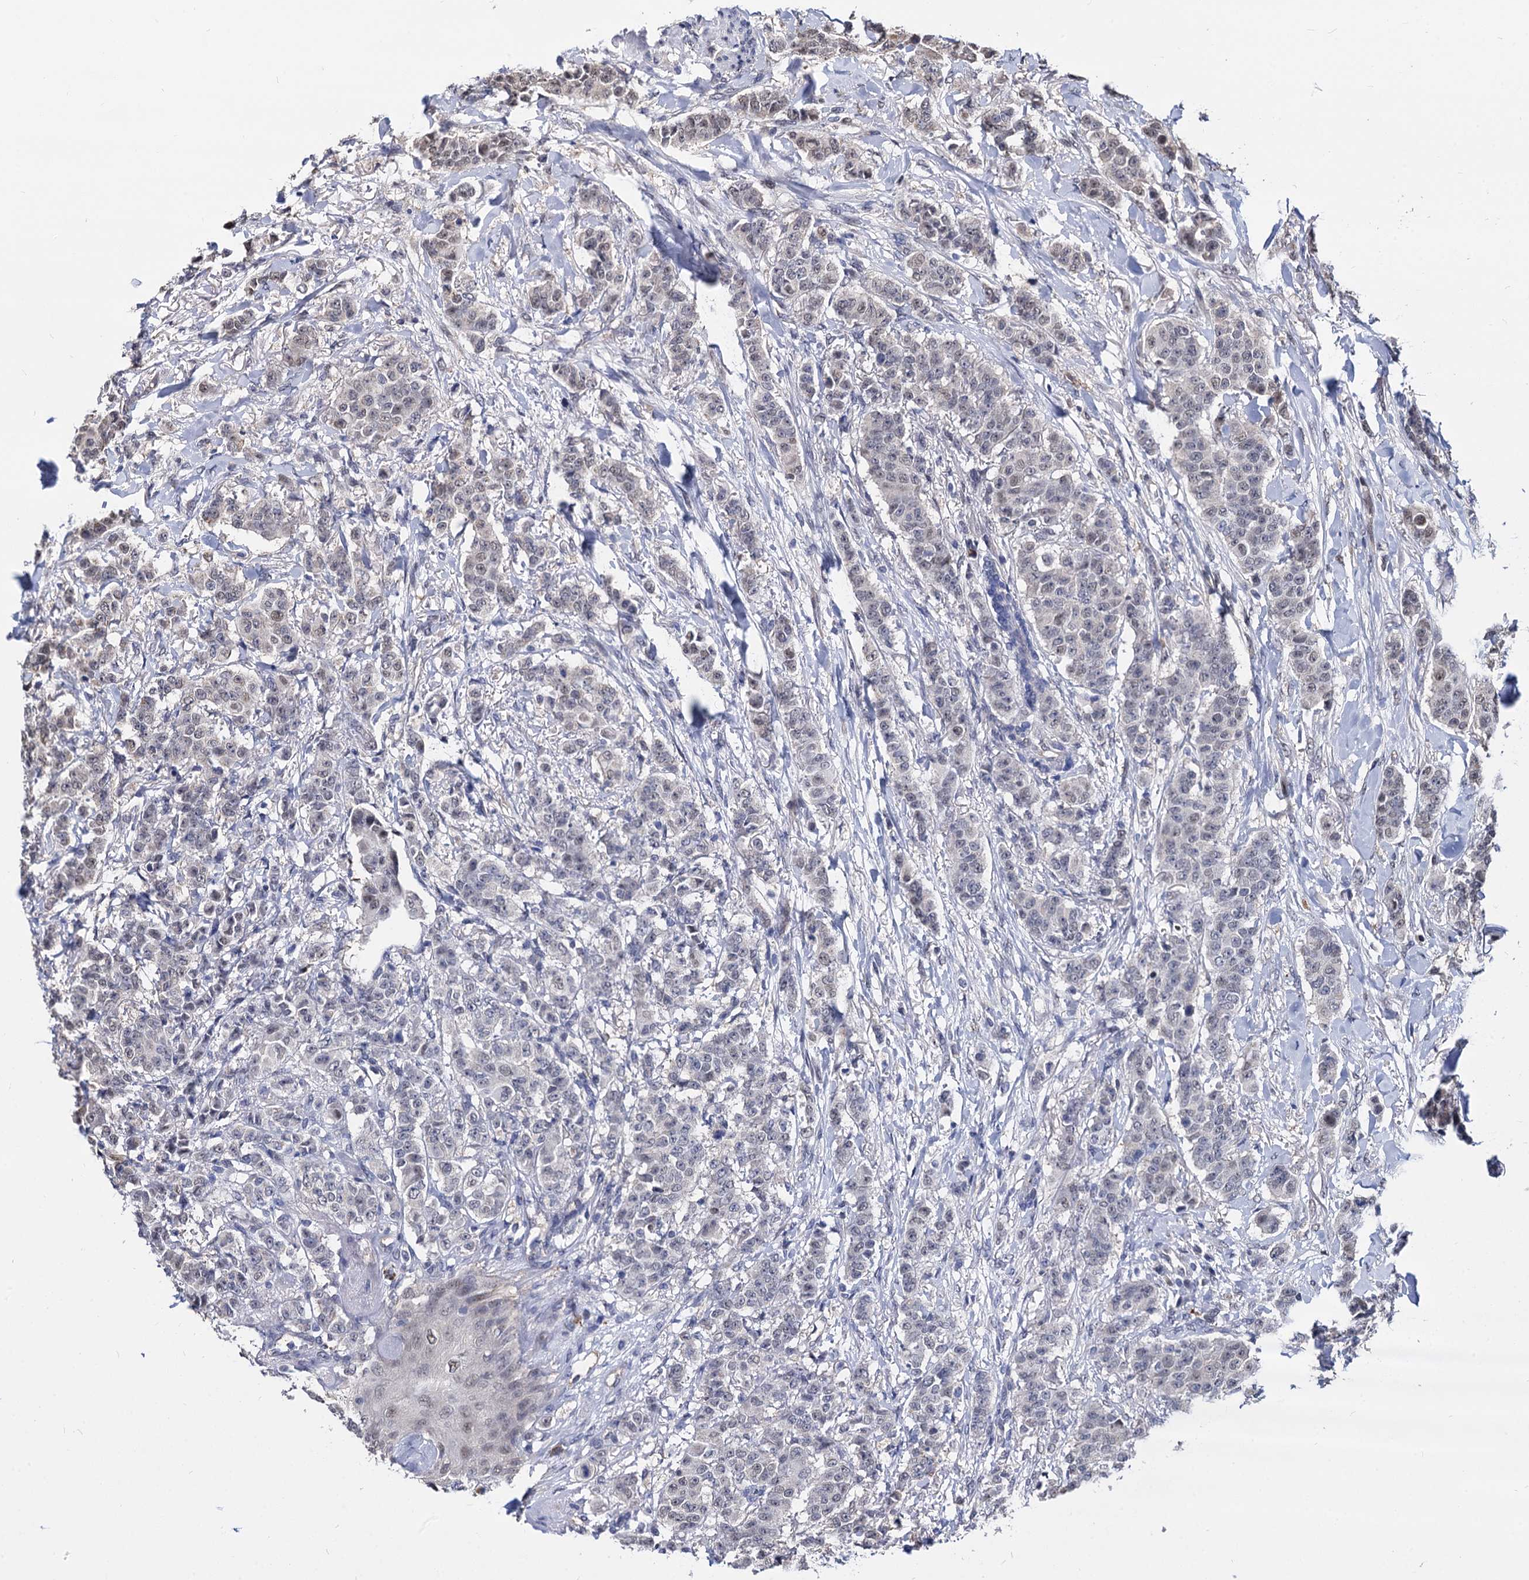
{"staining": {"intensity": "weak", "quantity": "25%-75%", "location": "nuclear"}, "tissue": "breast cancer", "cell_type": "Tumor cells", "image_type": "cancer", "snomed": [{"axis": "morphology", "description": "Duct carcinoma"}, {"axis": "topography", "description": "Breast"}], "caption": "High-power microscopy captured an immunohistochemistry (IHC) micrograph of intraductal carcinoma (breast), revealing weak nuclear expression in approximately 25%-75% of tumor cells.", "gene": "PSMD4", "patient": {"sex": "female", "age": 40}}